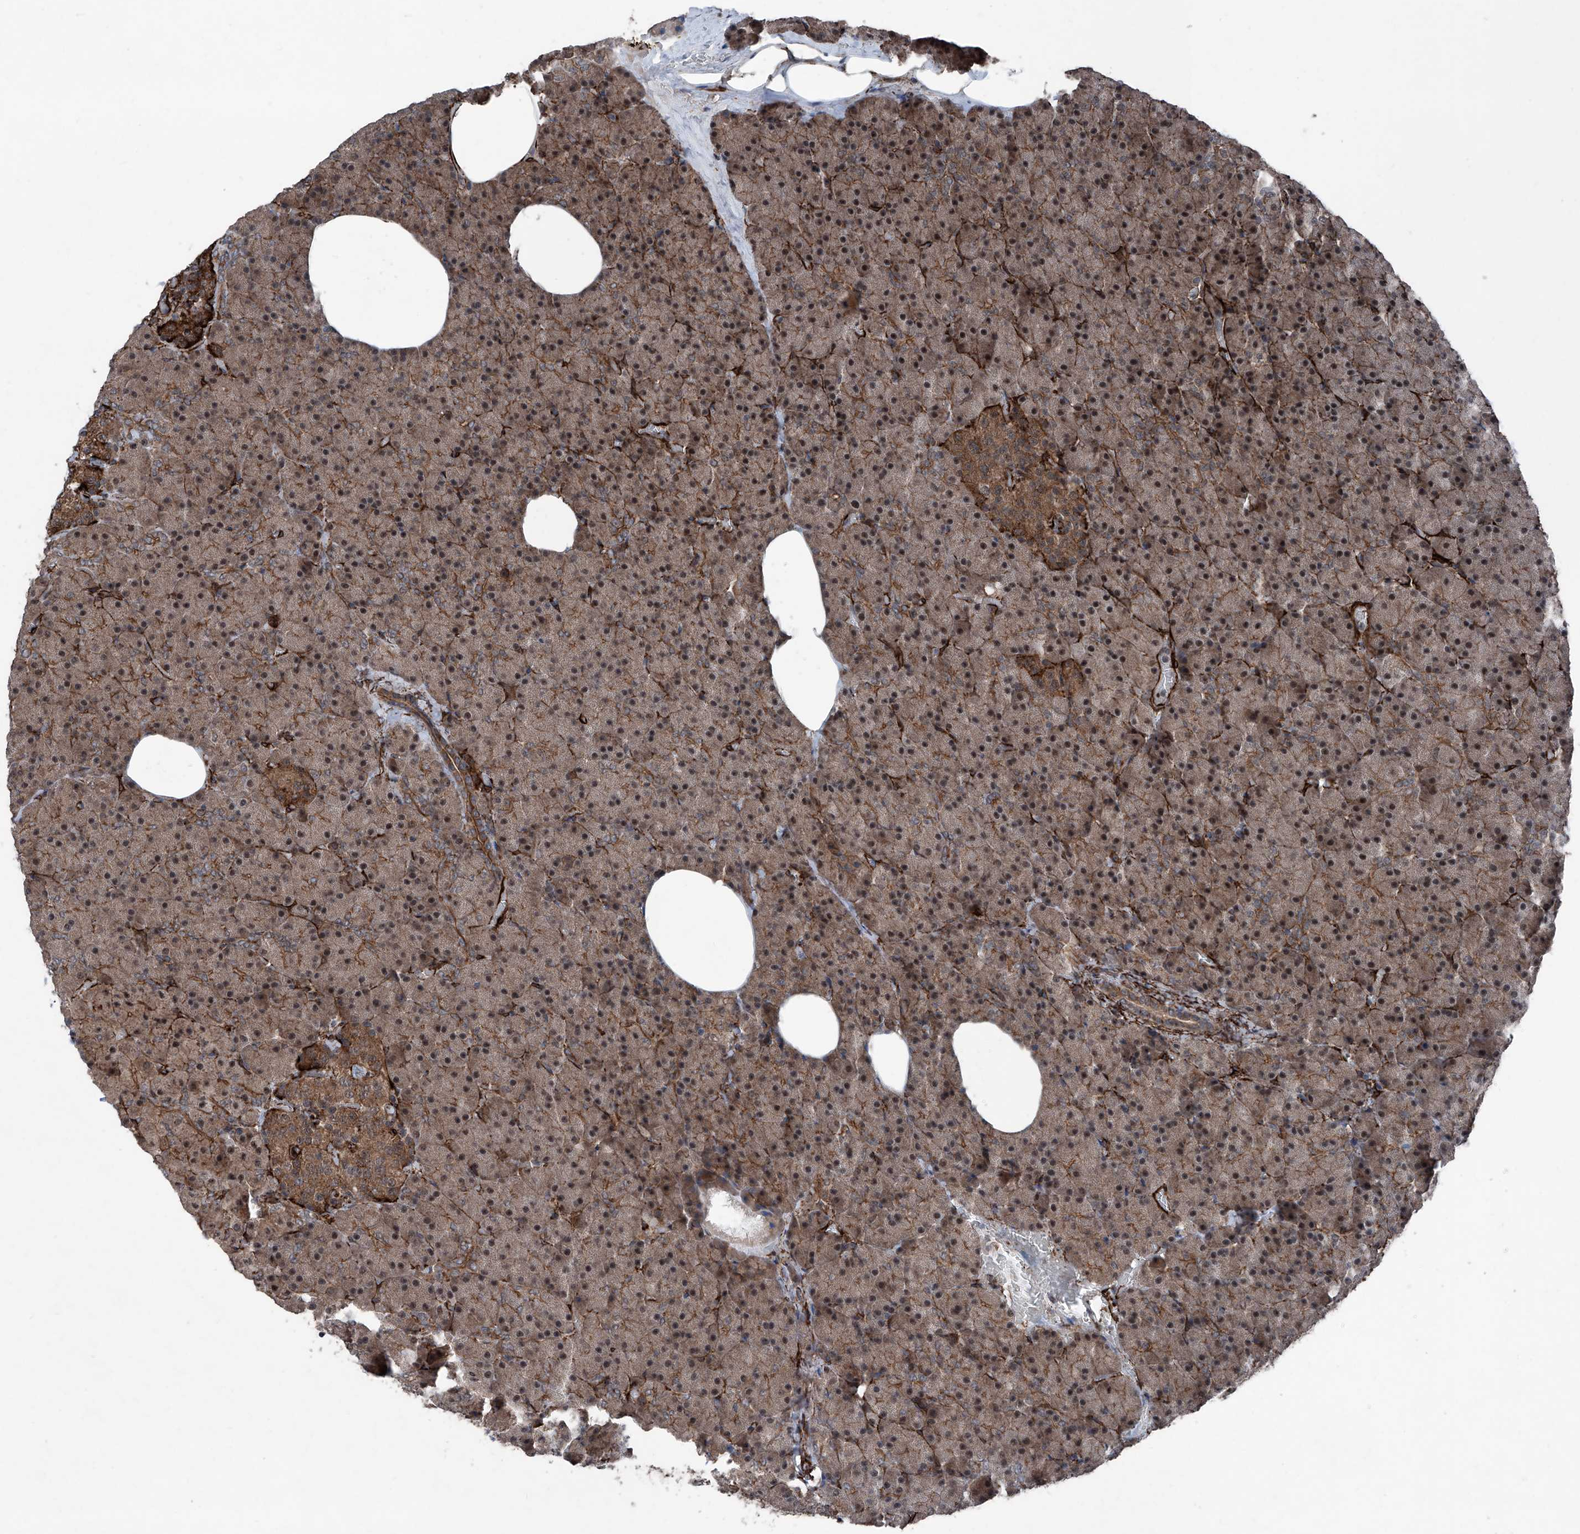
{"staining": {"intensity": "moderate", "quantity": ">75%", "location": "cytoplasmic/membranous,nuclear"}, "tissue": "pancreas", "cell_type": "Exocrine glandular cells", "image_type": "normal", "snomed": [{"axis": "morphology", "description": "Normal tissue, NOS"}, {"axis": "morphology", "description": "Carcinoid, malignant, NOS"}, {"axis": "topography", "description": "Pancreas"}], "caption": "Immunohistochemical staining of benign pancreas demonstrates medium levels of moderate cytoplasmic/membranous,nuclear expression in approximately >75% of exocrine glandular cells. Using DAB (brown) and hematoxylin (blue) stains, captured at high magnification using brightfield microscopy.", "gene": "COA7", "patient": {"sex": "female", "age": 35}}